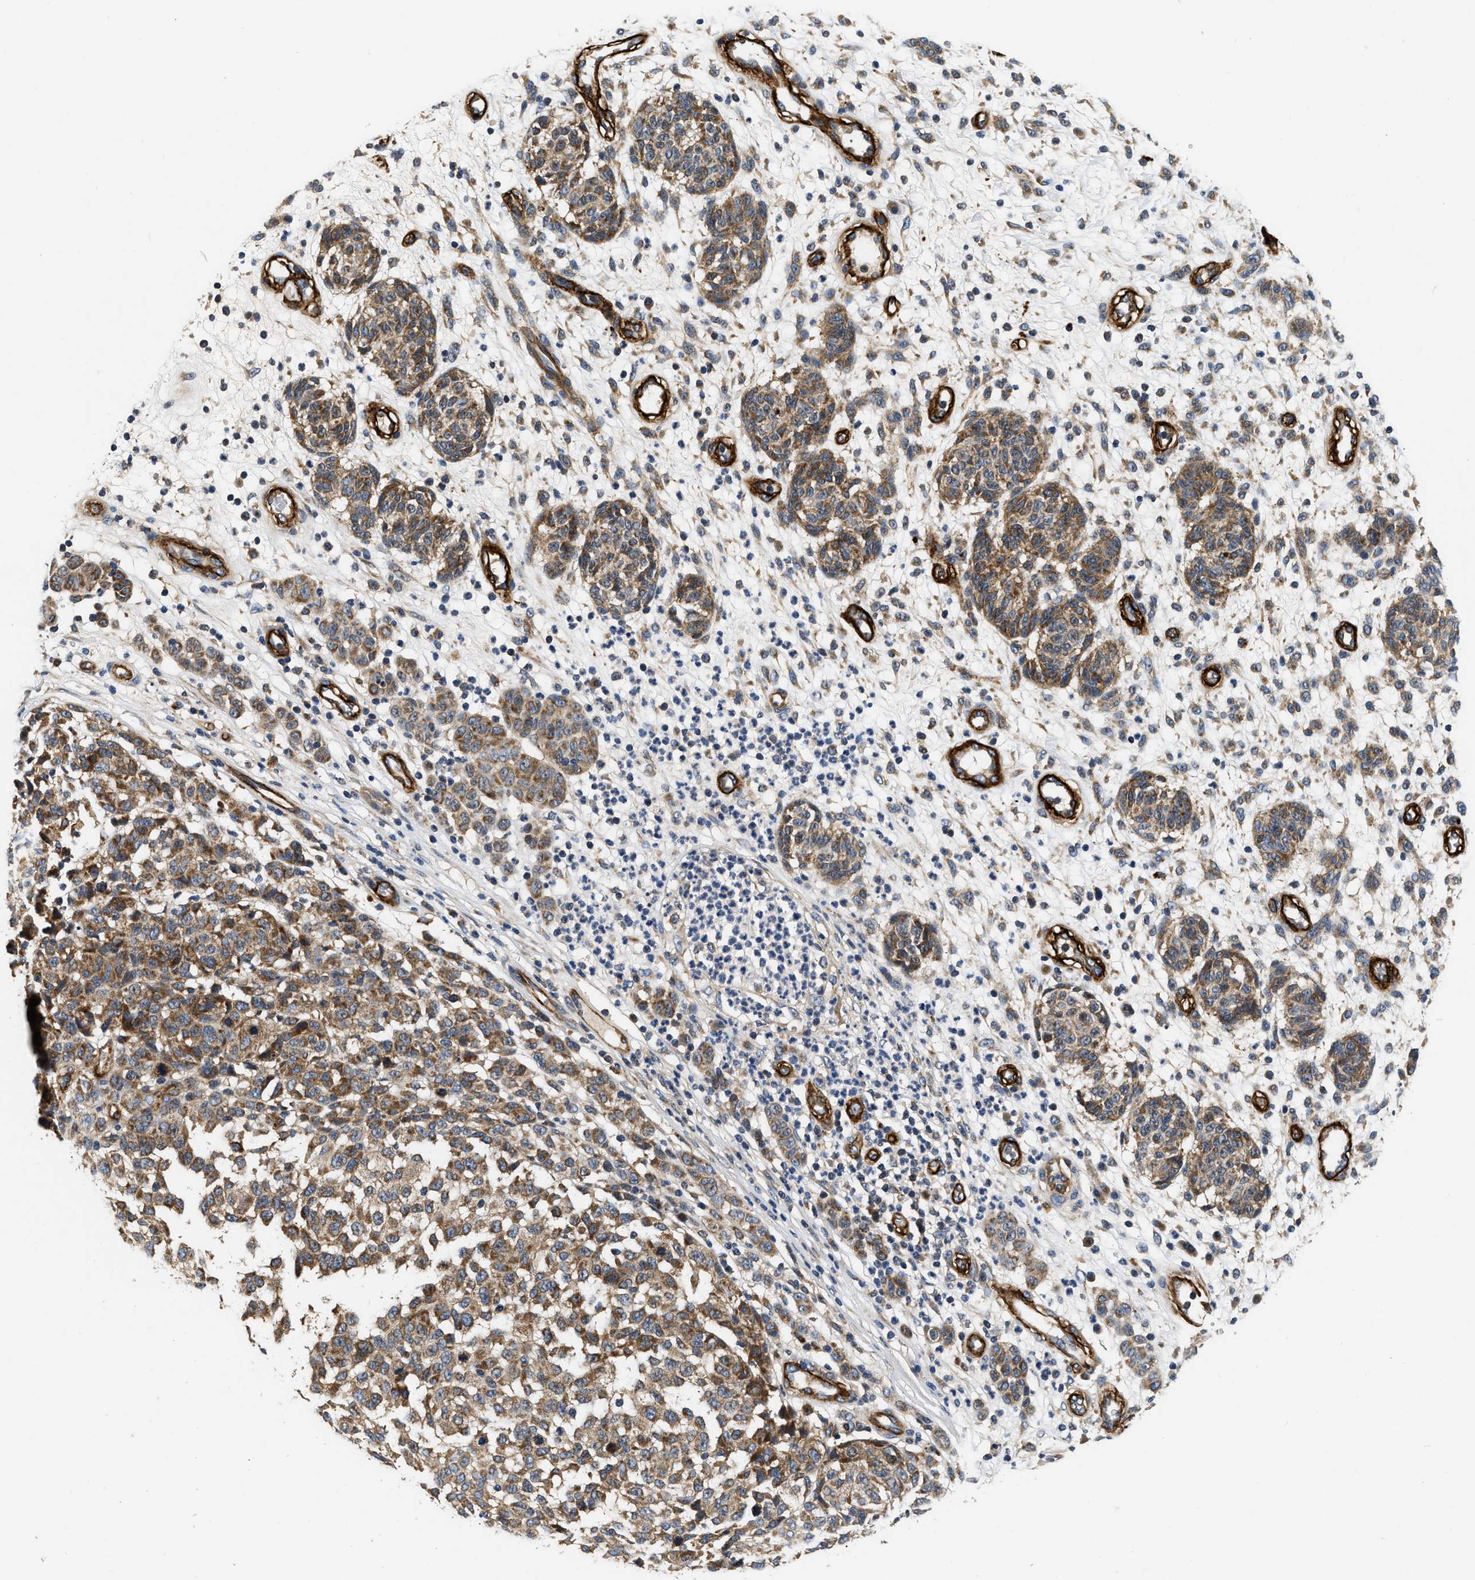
{"staining": {"intensity": "strong", "quantity": ">75%", "location": "cytoplasmic/membranous"}, "tissue": "melanoma", "cell_type": "Tumor cells", "image_type": "cancer", "snomed": [{"axis": "morphology", "description": "Malignant melanoma, NOS"}, {"axis": "topography", "description": "Skin"}], "caption": "Immunohistochemical staining of melanoma reveals high levels of strong cytoplasmic/membranous protein positivity in approximately >75% of tumor cells.", "gene": "NME6", "patient": {"sex": "male", "age": 59}}